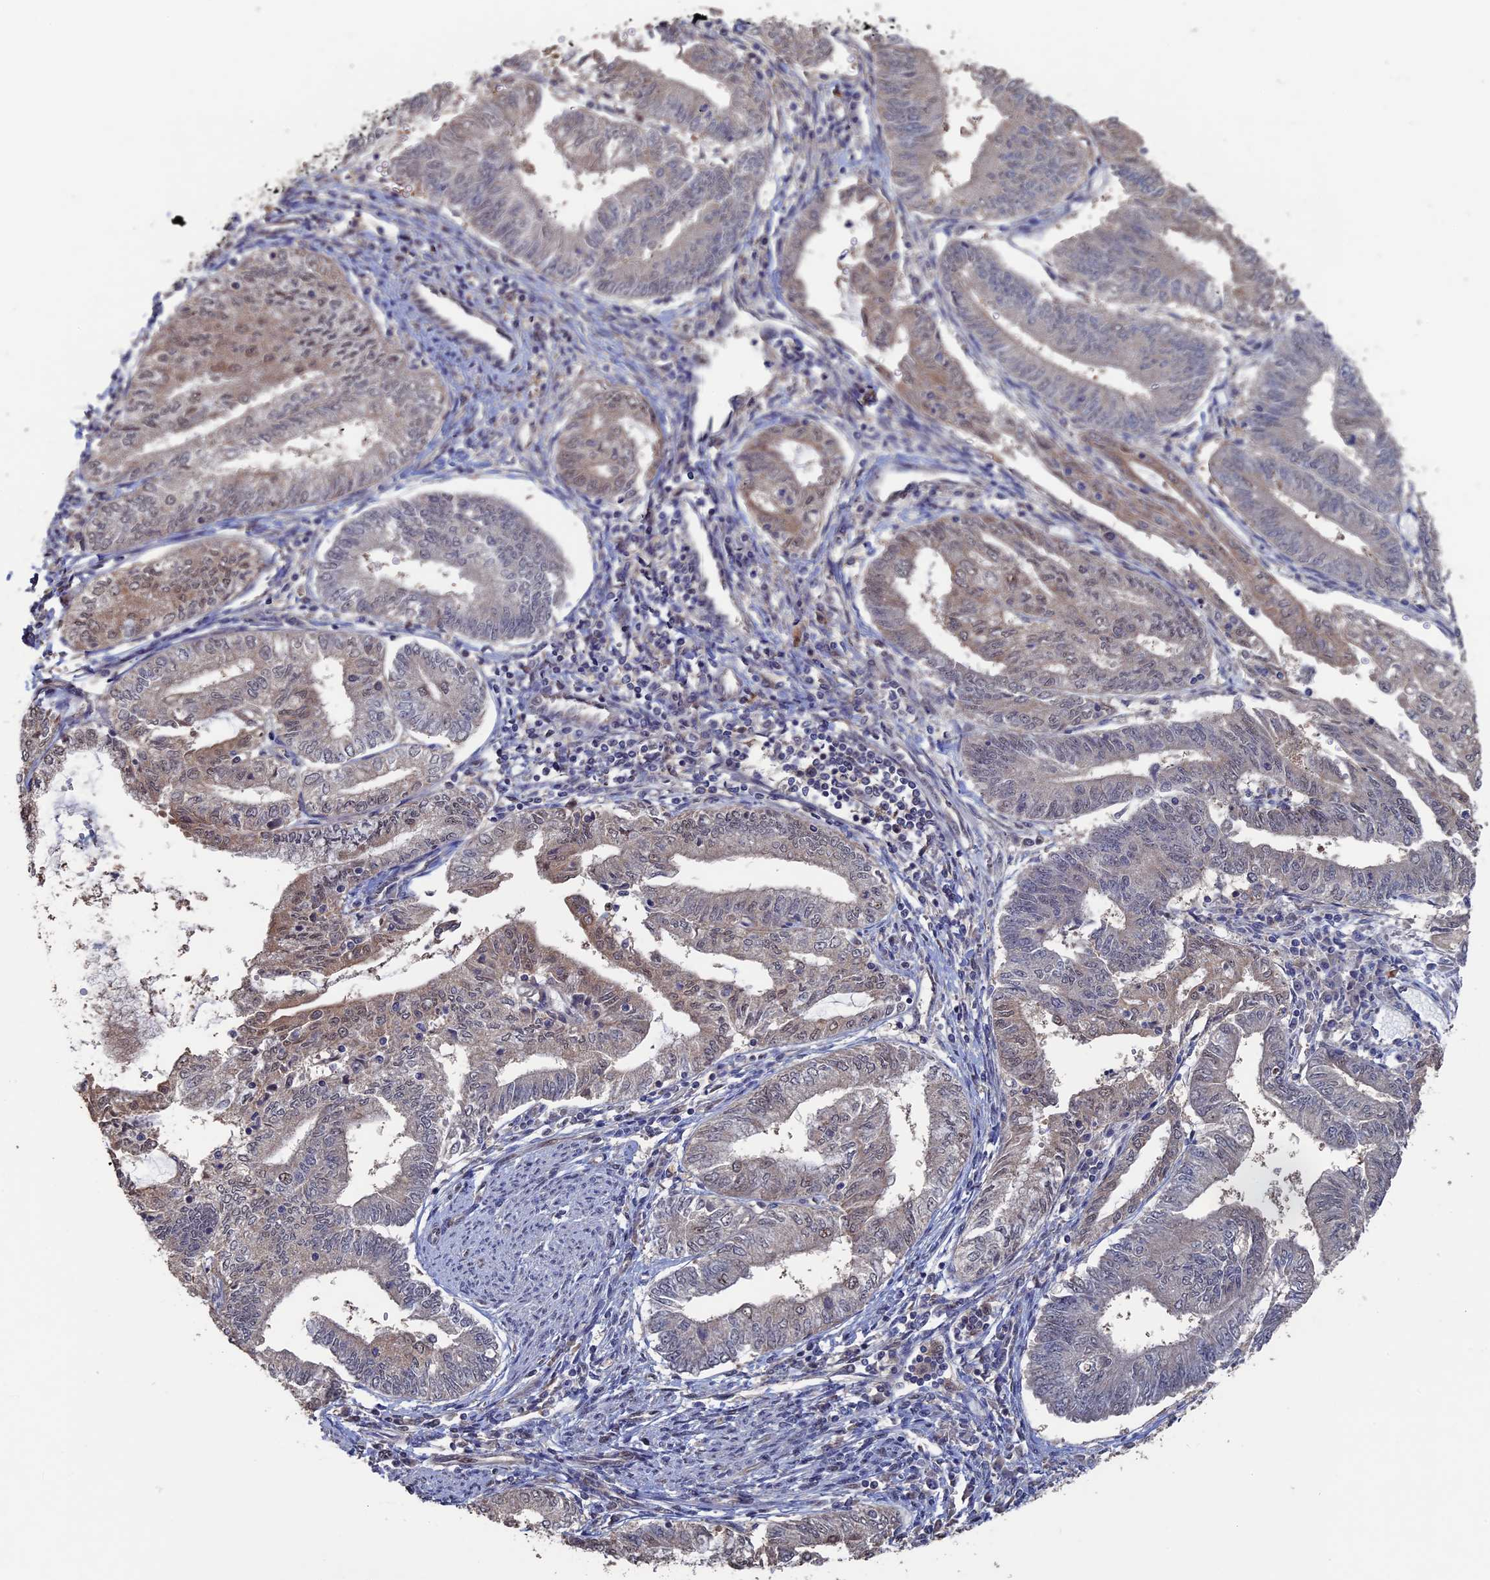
{"staining": {"intensity": "weak", "quantity": "<25%", "location": "cytoplasmic/membranous,nuclear"}, "tissue": "endometrial cancer", "cell_type": "Tumor cells", "image_type": "cancer", "snomed": [{"axis": "morphology", "description": "Adenocarcinoma, NOS"}, {"axis": "topography", "description": "Endometrium"}], "caption": "This is an immunohistochemistry (IHC) photomicrograph of human adenocarcinoma (endometrial). There is no staining in tumor cells.", "gene": "KIAA1328", "patient": {"sex": "female", "age": 66}}